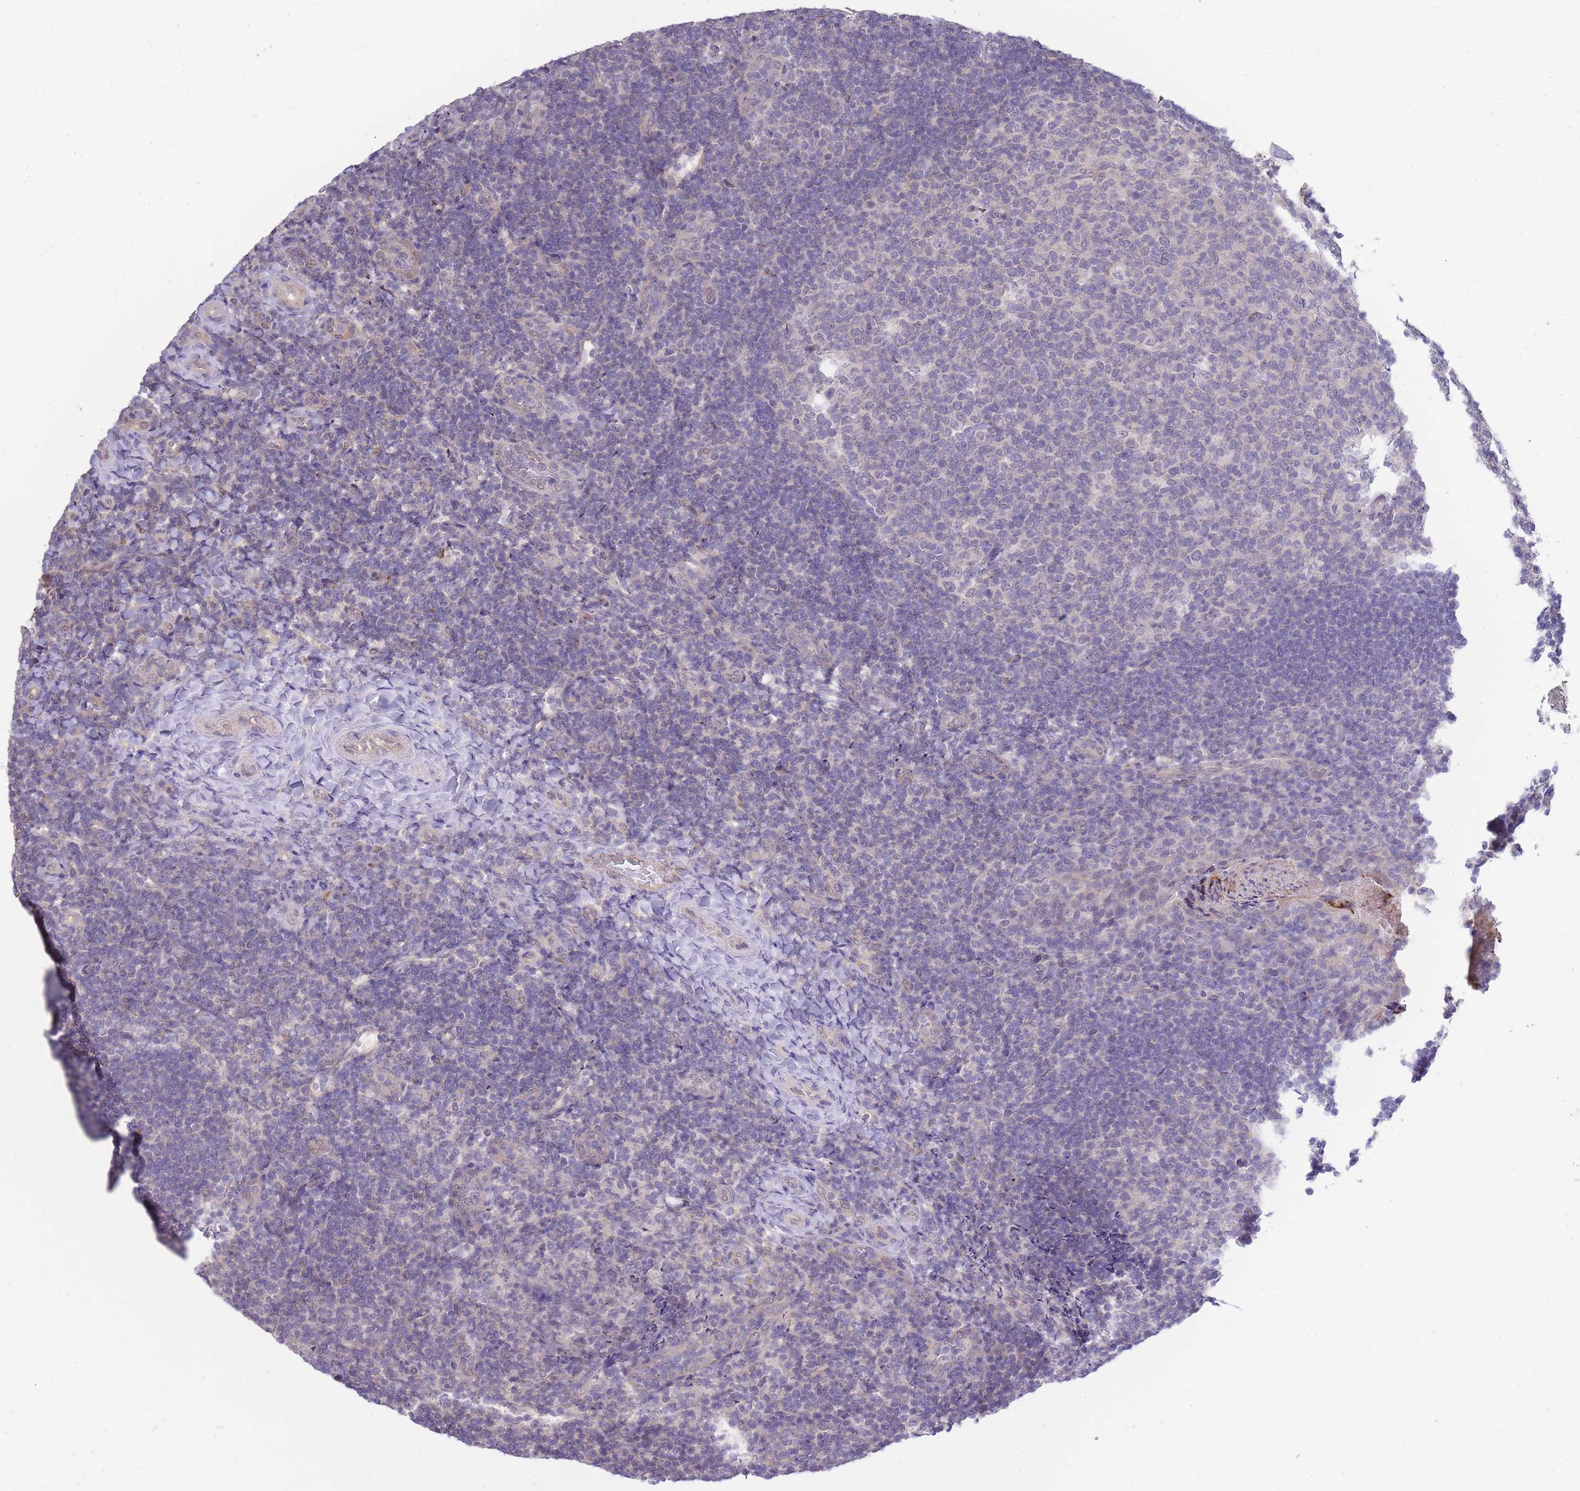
{"staining": {"intensity": "negative", "quantity": "none", "location": "none"}, "tissue": "tonsil", "cell_type": "Germinal center cells", "image_type": "normal", "snomed": [{"axis": "morphology", "description": "Normal tissue, NOS"}, {"axis": "topography", "description": "Tonsil"}], "caption": "An image of tonsil stained for a protein reveals no brown staining in germinal center cells.", "gene": "C19orf25", "patient": {"sex": "female", "age": 10}}